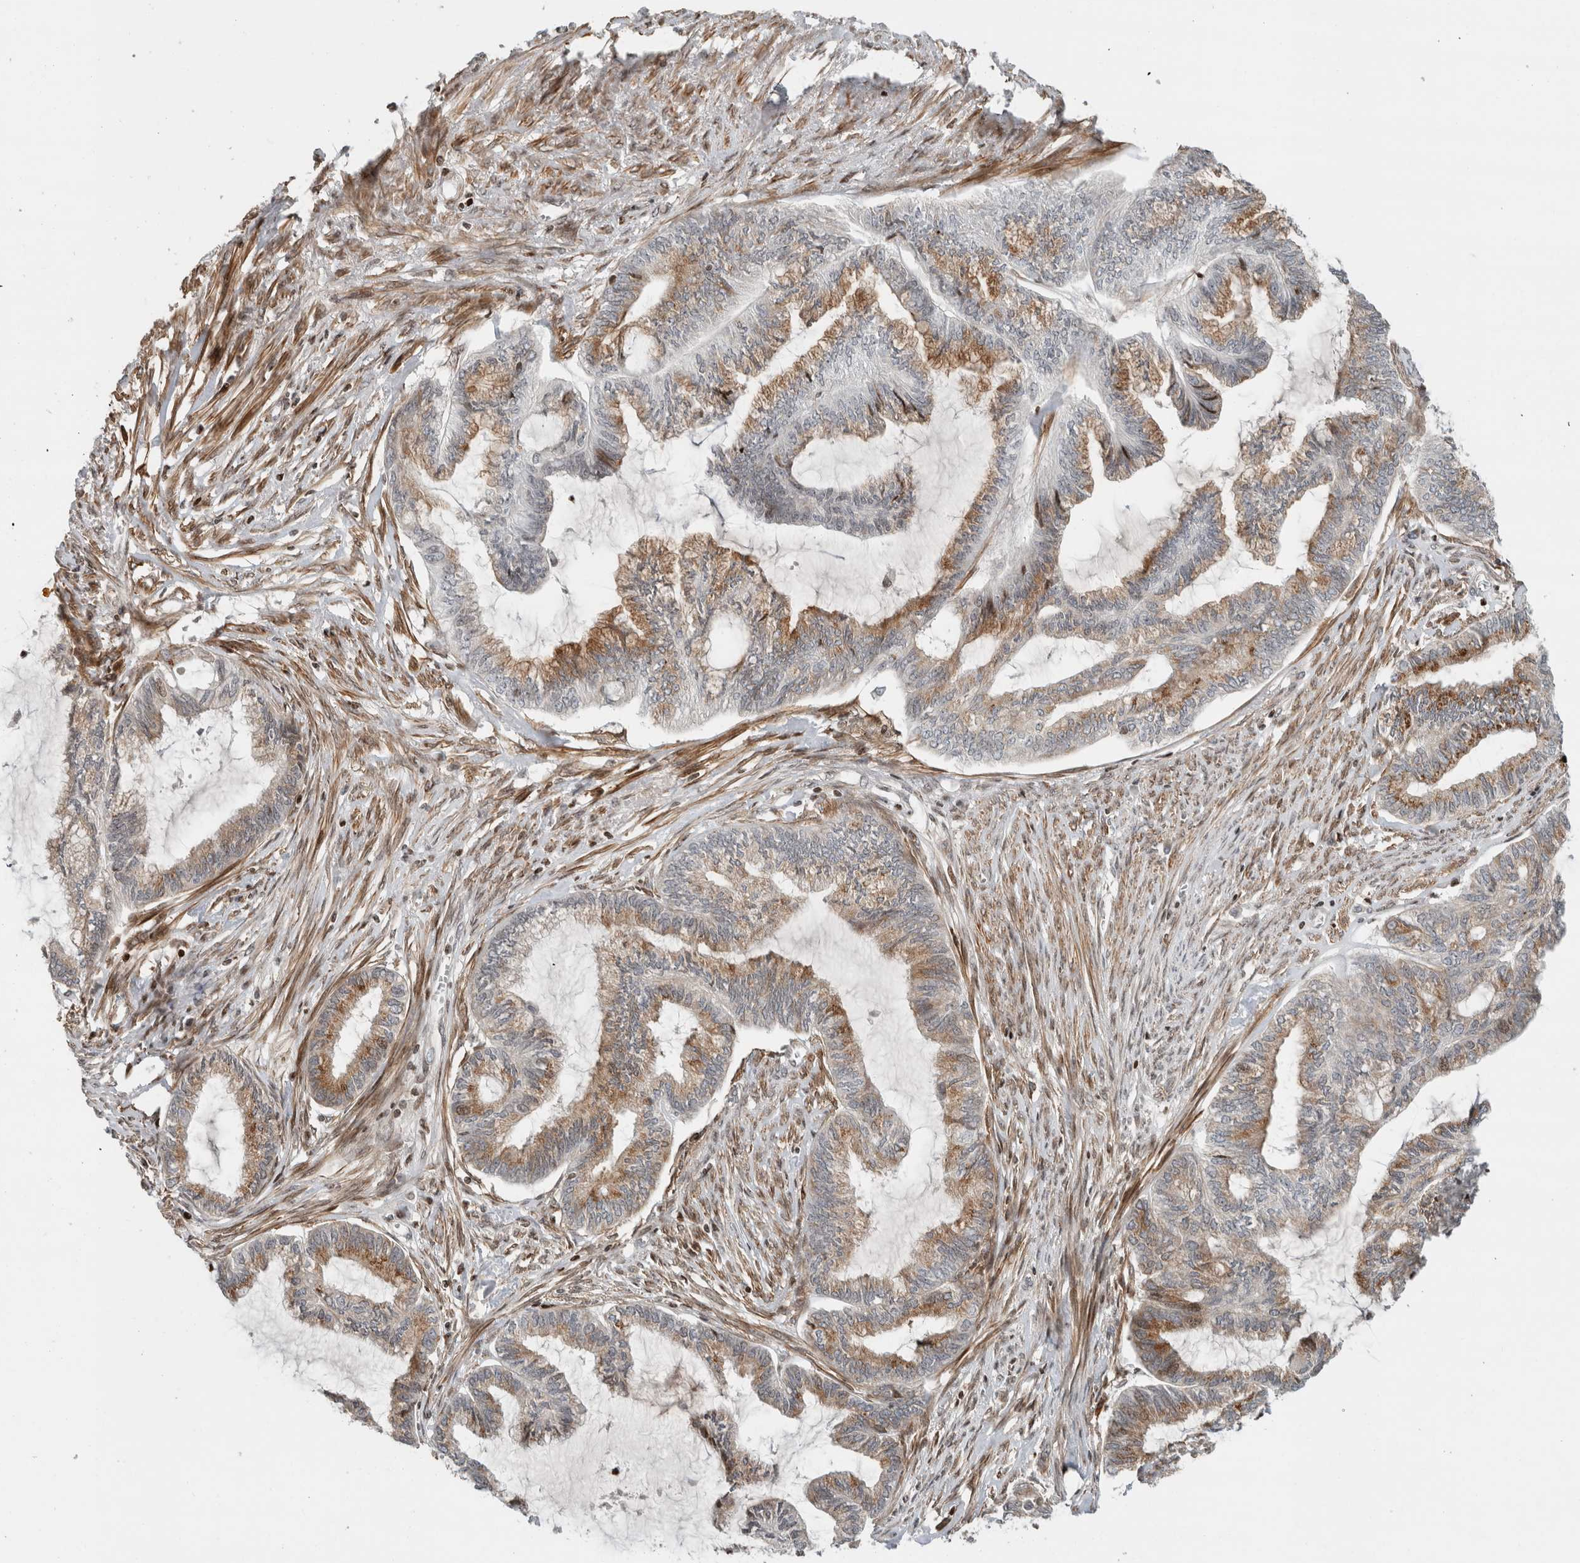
{"staining": {"intensity": "moderate", "quantity": ">75%", "location": "cytoplasmic/membranous"}, "tissue": "endometrial cancer", "cell_type": "Tumor cells", "image_type": "cancer", "snomed": [{"axis": "morphology", "description": "Adenocarcinoma, NOS"}, {"axis": "topography", "description": "Endometrium"}], "caption": "High-power microscopy captured an IHC micrograph of endometrial cancer (adenocarcinoma), revealing moderate cytoplasmic/membranous expression in approximately >75% of tumor cells.", "gene": "GINS4", "patient": {"sex": "female", "age": 86}}